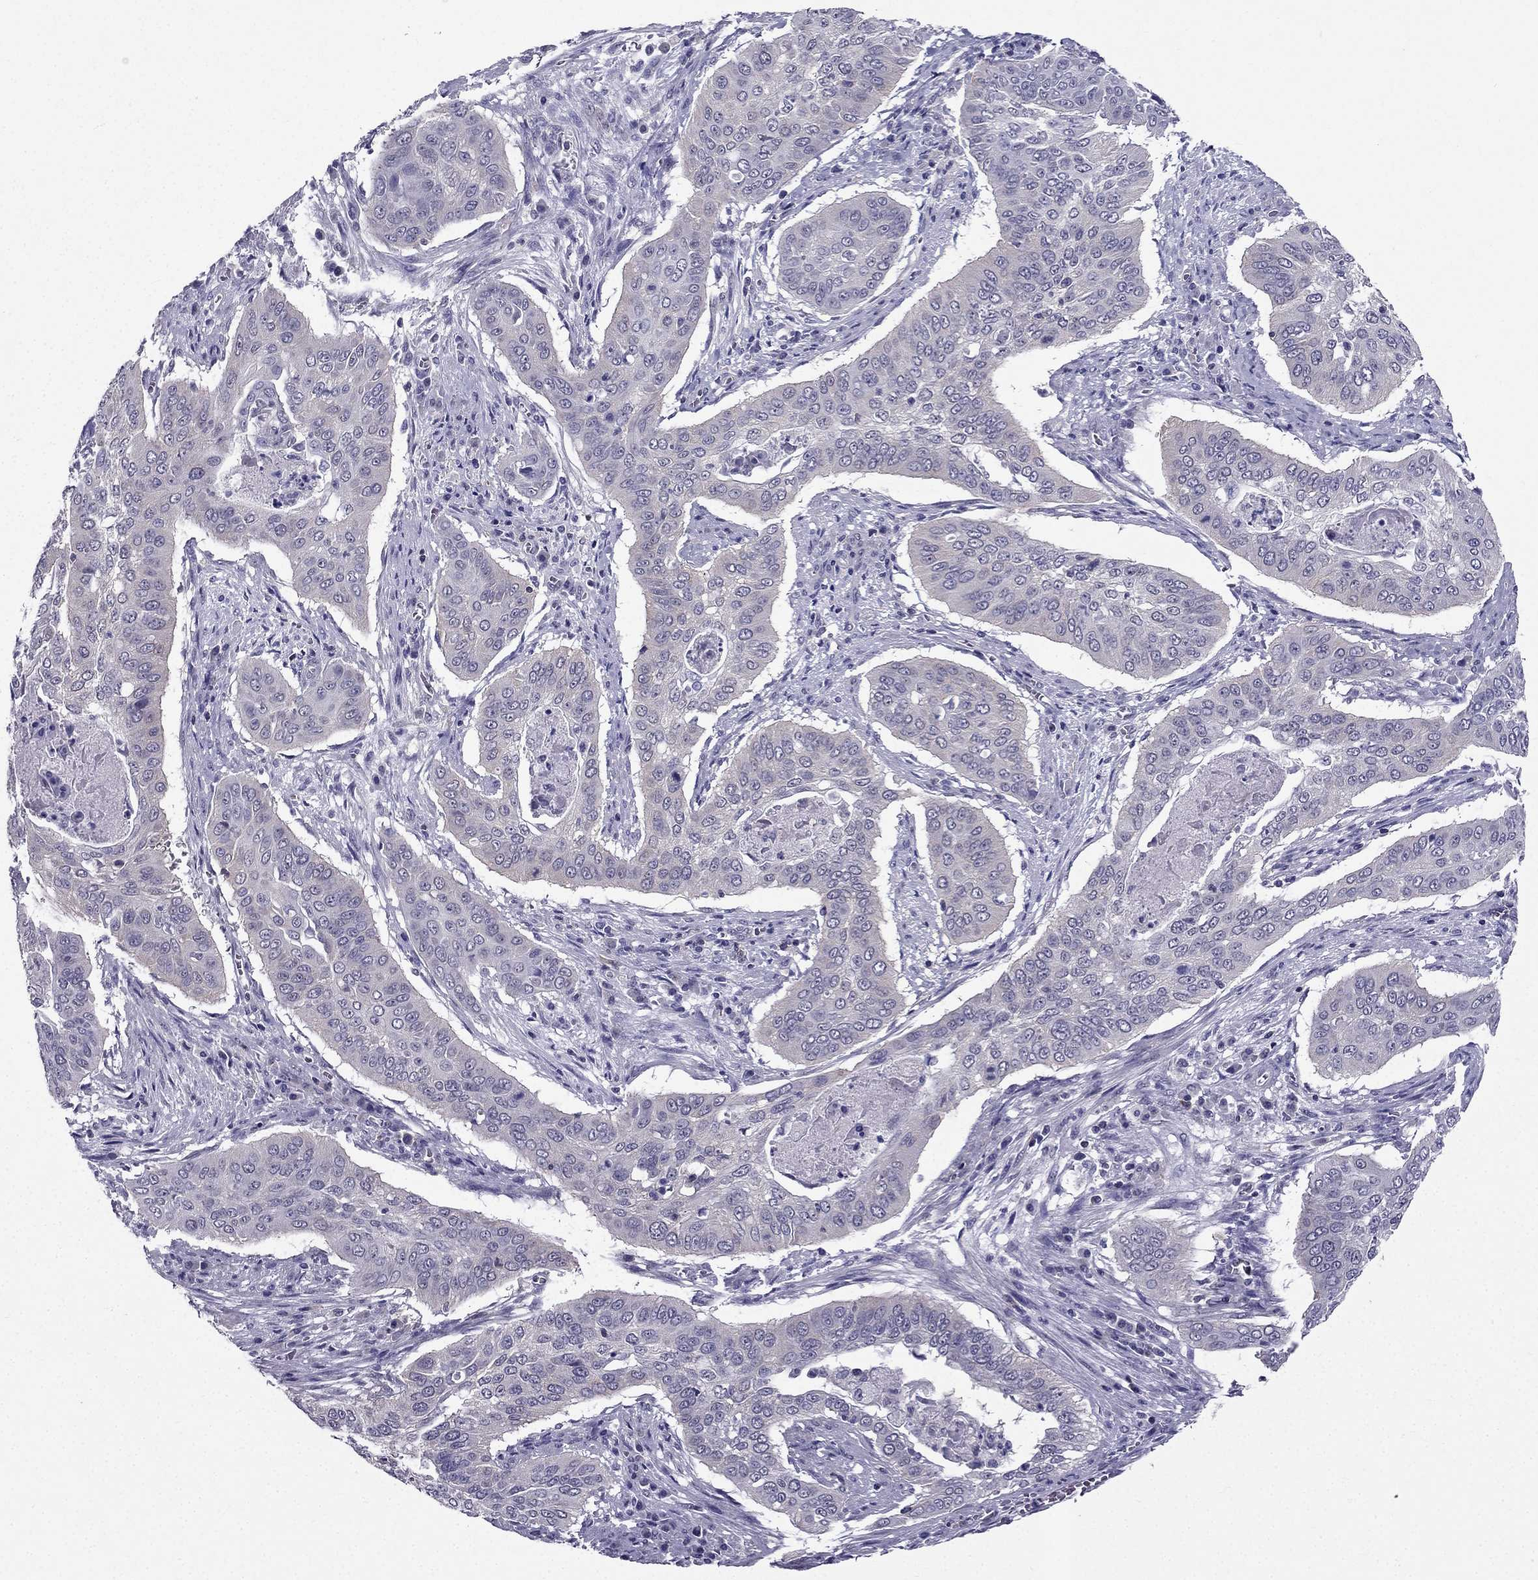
{"staining": {"intensity": "negative", "quantity": "none", "location": "none"}, "tissue": "cervical cancer", "cell_type": "Tumor cells", "image_type": "cancer", "snomed": [{"axis": "morphology", "description": "Squamous cell carcinoma, NOS"}, {"axis": "topography", "description": "Cervix"}], "caption": "Histopathology image shows no significant protein positivity in tumor cells of cervical cancer (squamous cell carcinoma).", "gene": "AAK1", "patient": {"sex": "female", "age": 39}}